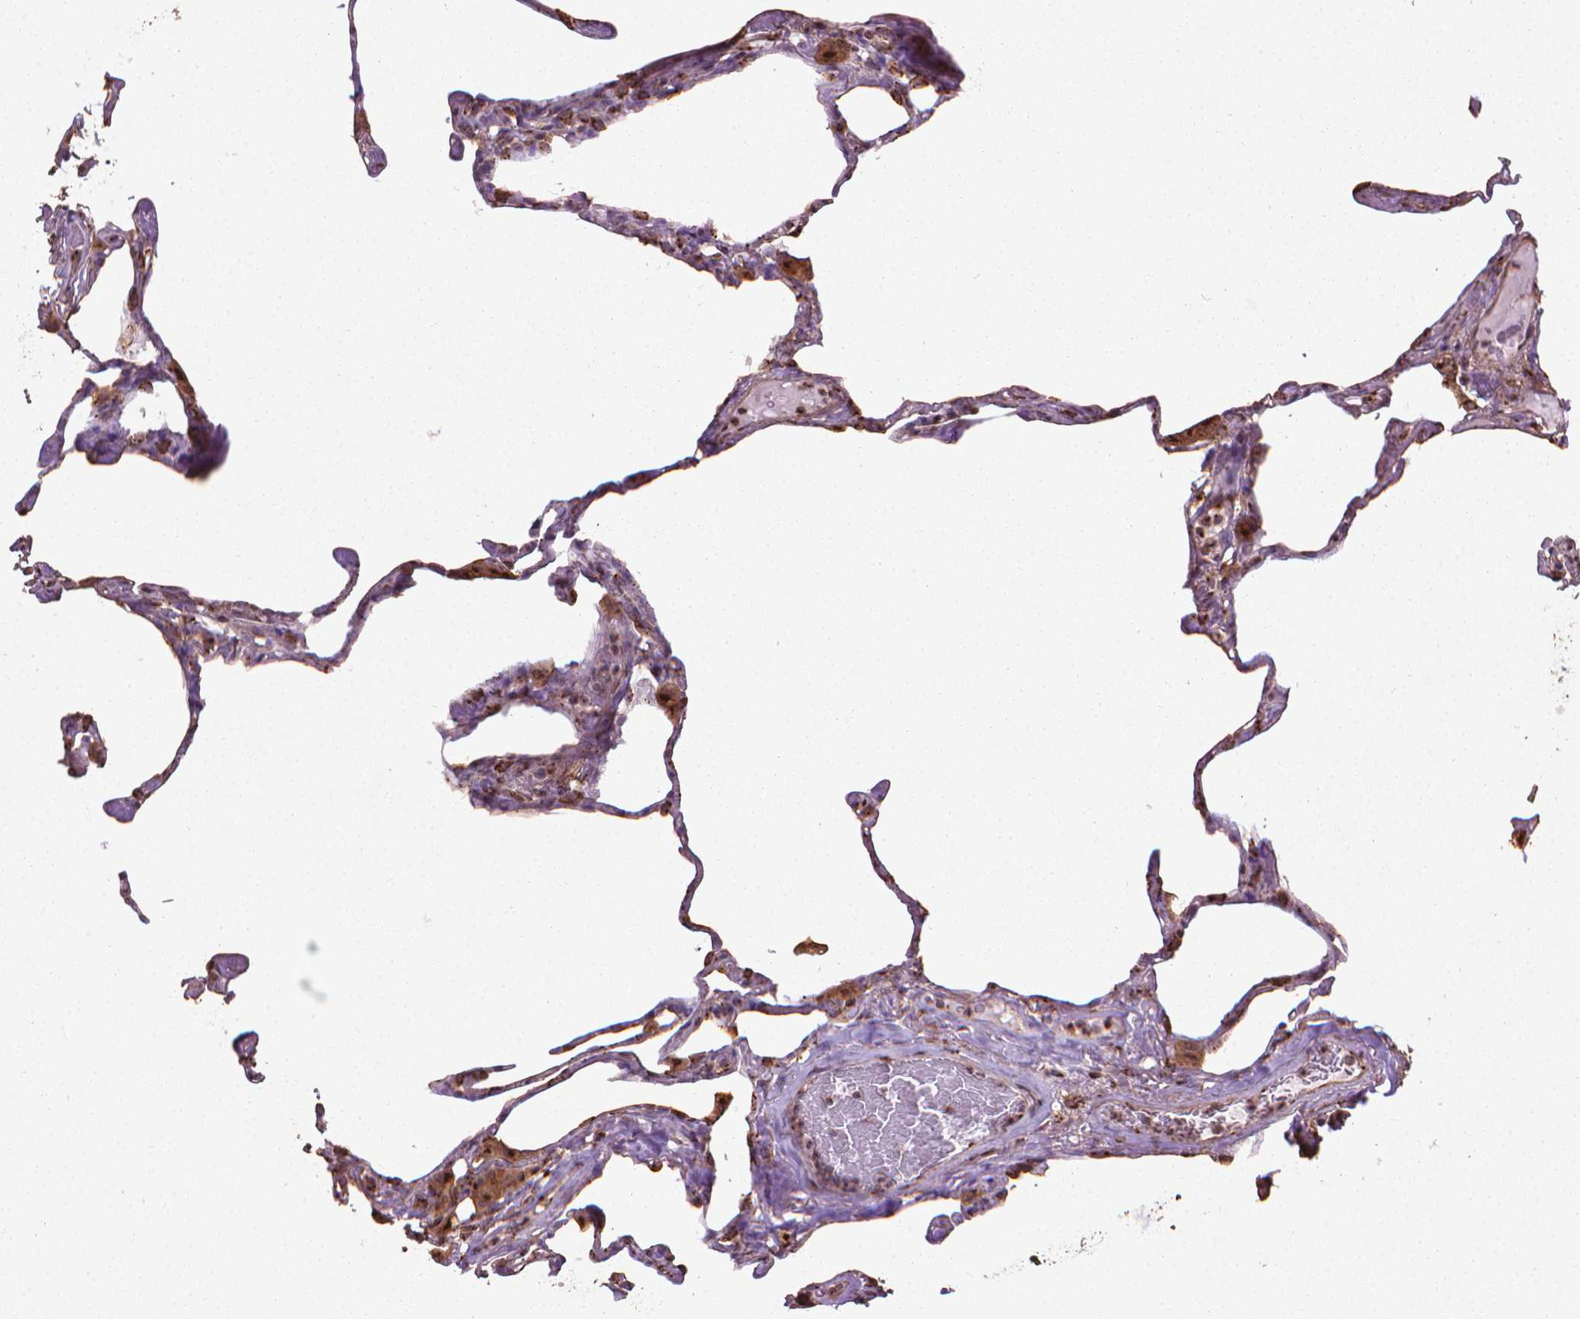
{"staining": {"intensity": "weak", "quantity": "25%-75%", "location": "cytoplasmic/membranous"}, "tissue": "lung", "cell_type": "Alveolar cells", "image_type": "normal", "snomed": [{"axis": "morphology", "description": "Normal tissue, NOS"}, {"axis": "topography", "description": "Lung"}], "caption": "Immunohistochemical staining of unremarkable human lung displays weak cytoplasmic/membranous protein positivity in about 25%-75% of alveolar cells.", "gene": "GAS1", "patient": {"sex": "male", "age": 65}}